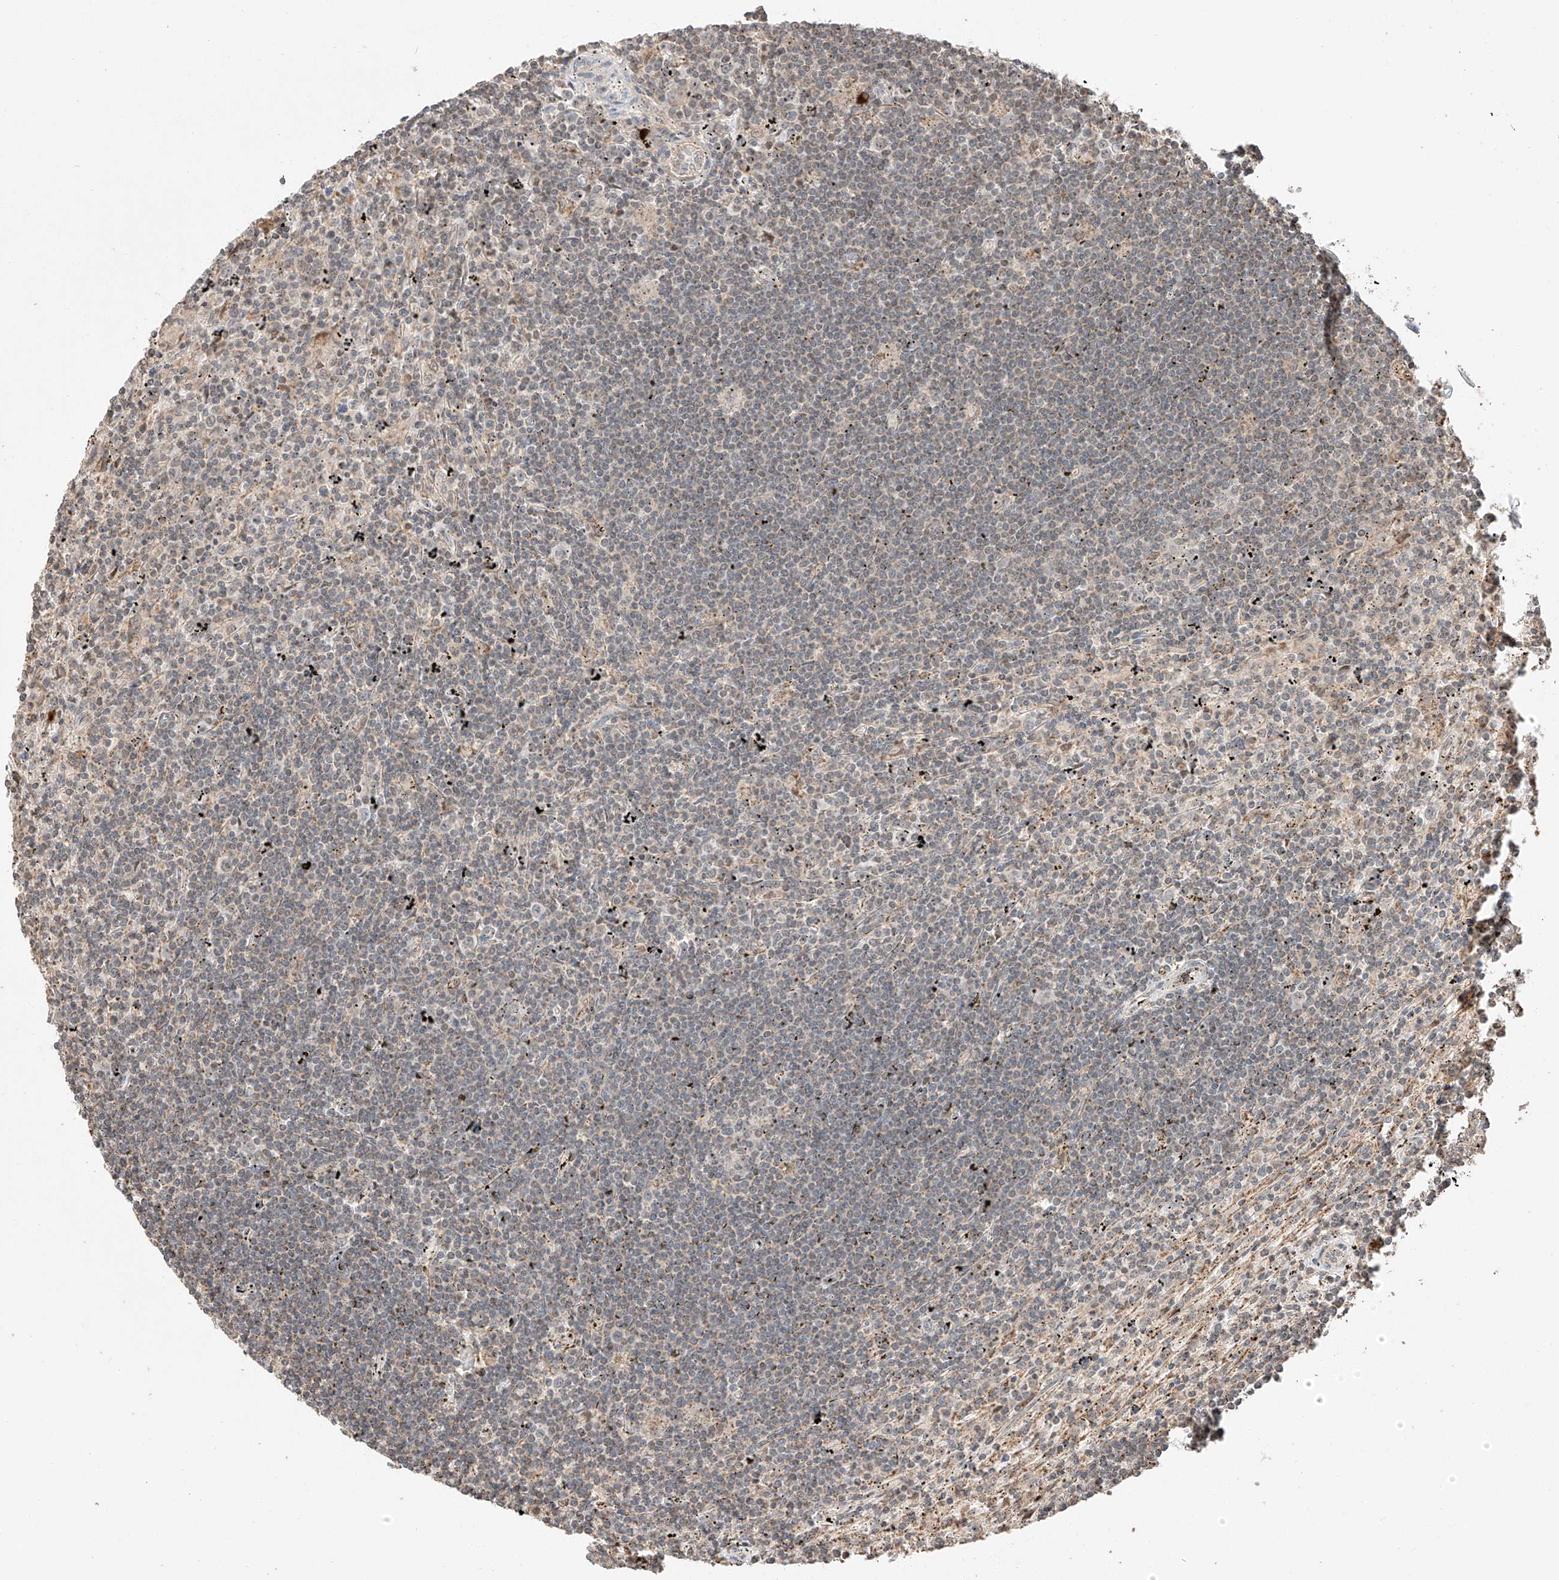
{"staining": {"intensity": "negative", "quantity": "none", "location": "none"}, "tissue": "lymphoma", "cell_type": "Tumor cells", "image_type": "cancer", "snomed": [{"axis": "morphology", "description": "Malignant lymphoma, non-Hodgkin's type, Low grade"}, {"axis": "topography", "description": "Spleen"}], "caption": "Lymphoma was stained to show a protein in brown. There is no significant positivity in tumor cells.", "gene": "ARHGAP33", "patient": {"sex": "male", "age": 76}}